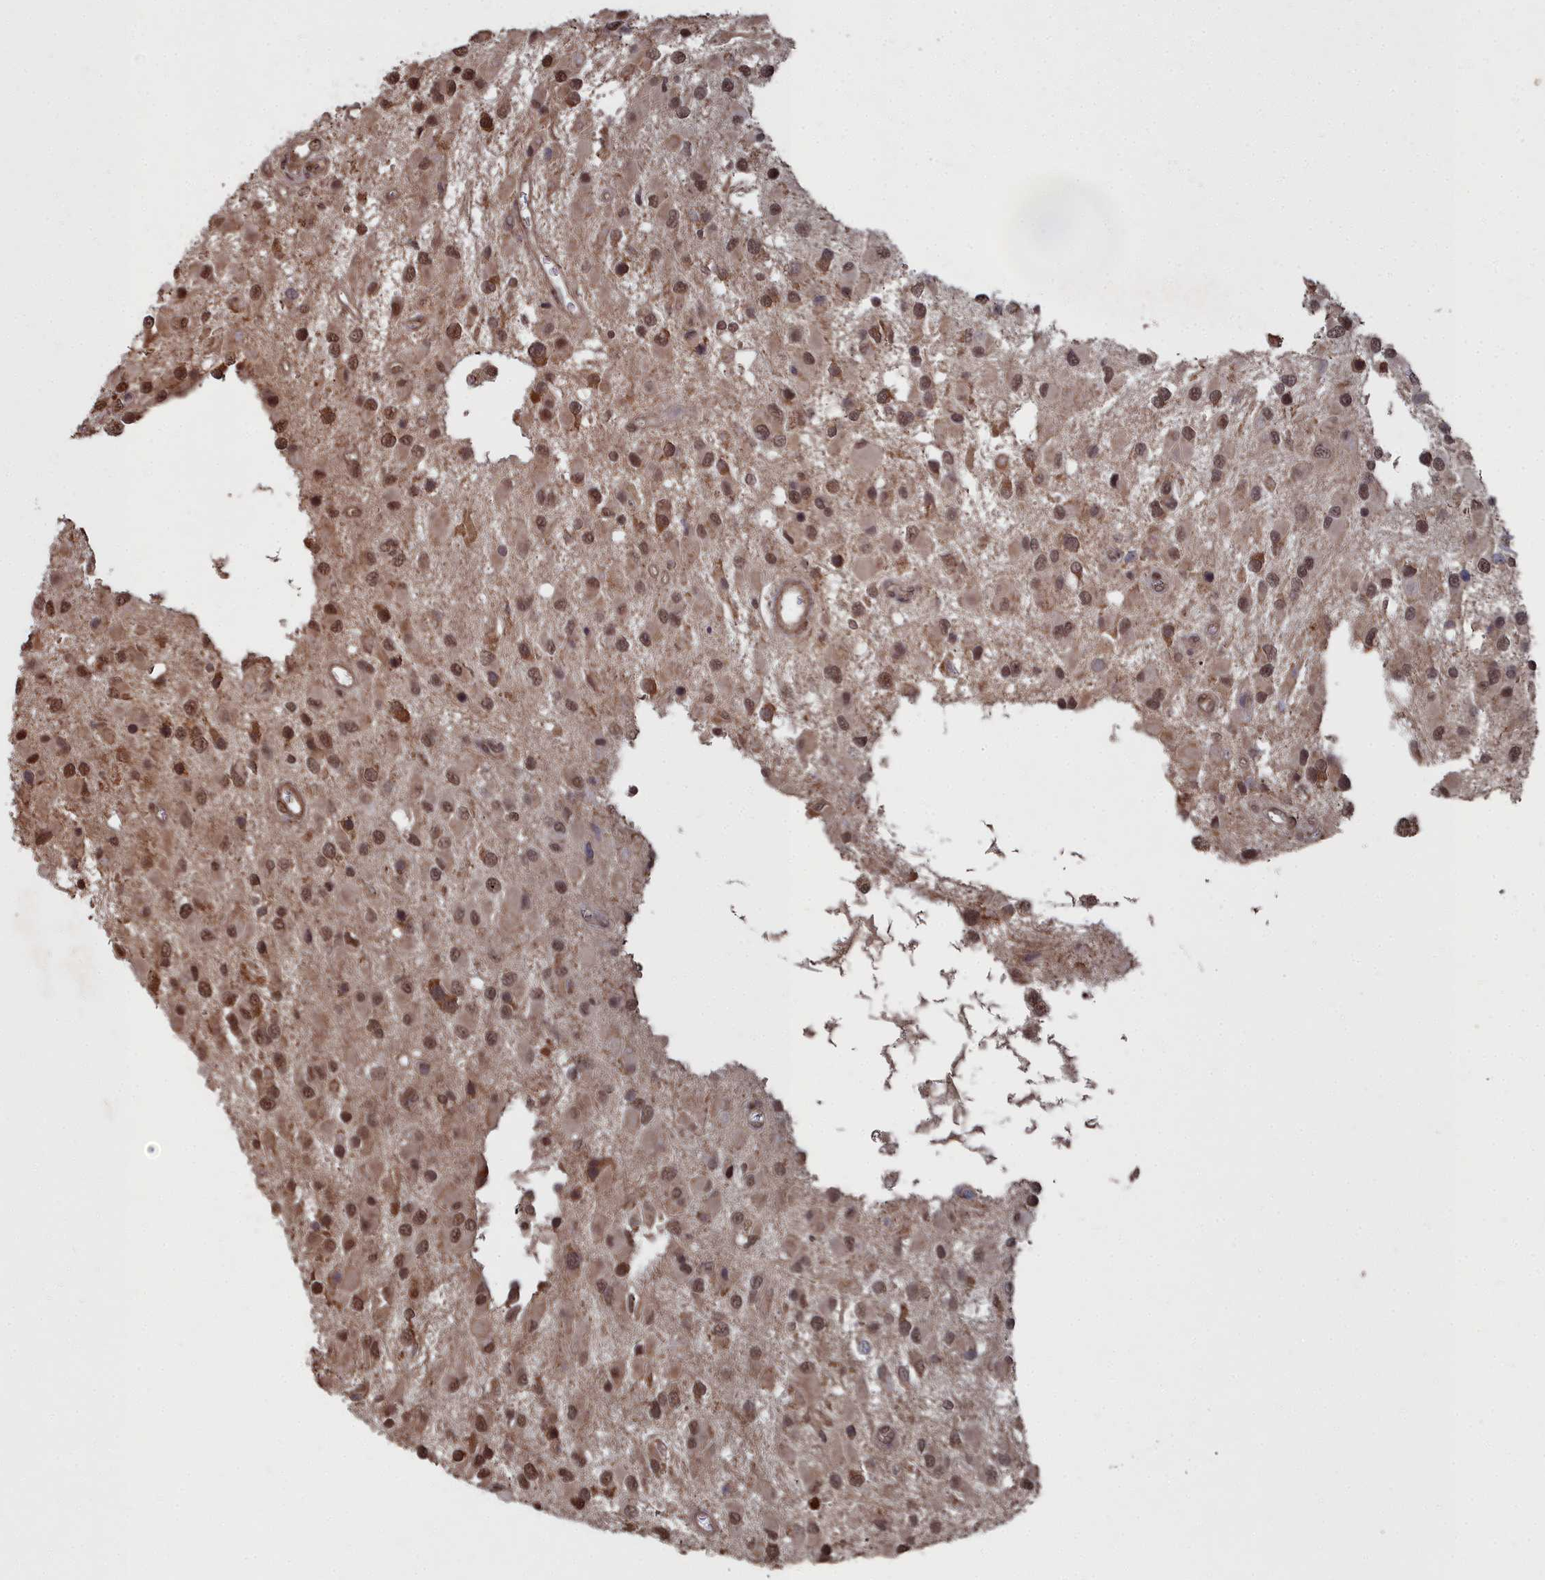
{"staining": {"intensity": "moderate", "quantity": ">75%", "location": "nuclear"}, "tissue": "glioma", "cell_type": "Tumor cells", "image_type": "cancer", "snomed": [{"axis": "morphology", "description": "Glioma, malignant, High grade"}, {"axis": "topography", "description": "Brain"}], "caption": "Approximately >75% of tumor cells in human high-grade glioma (malignant) reveal moderate nuclear protein staining as visualized by brown immunohistochemical staining.", "gene": "CCNP", "patient": {"sex": "male", "age": 53}}